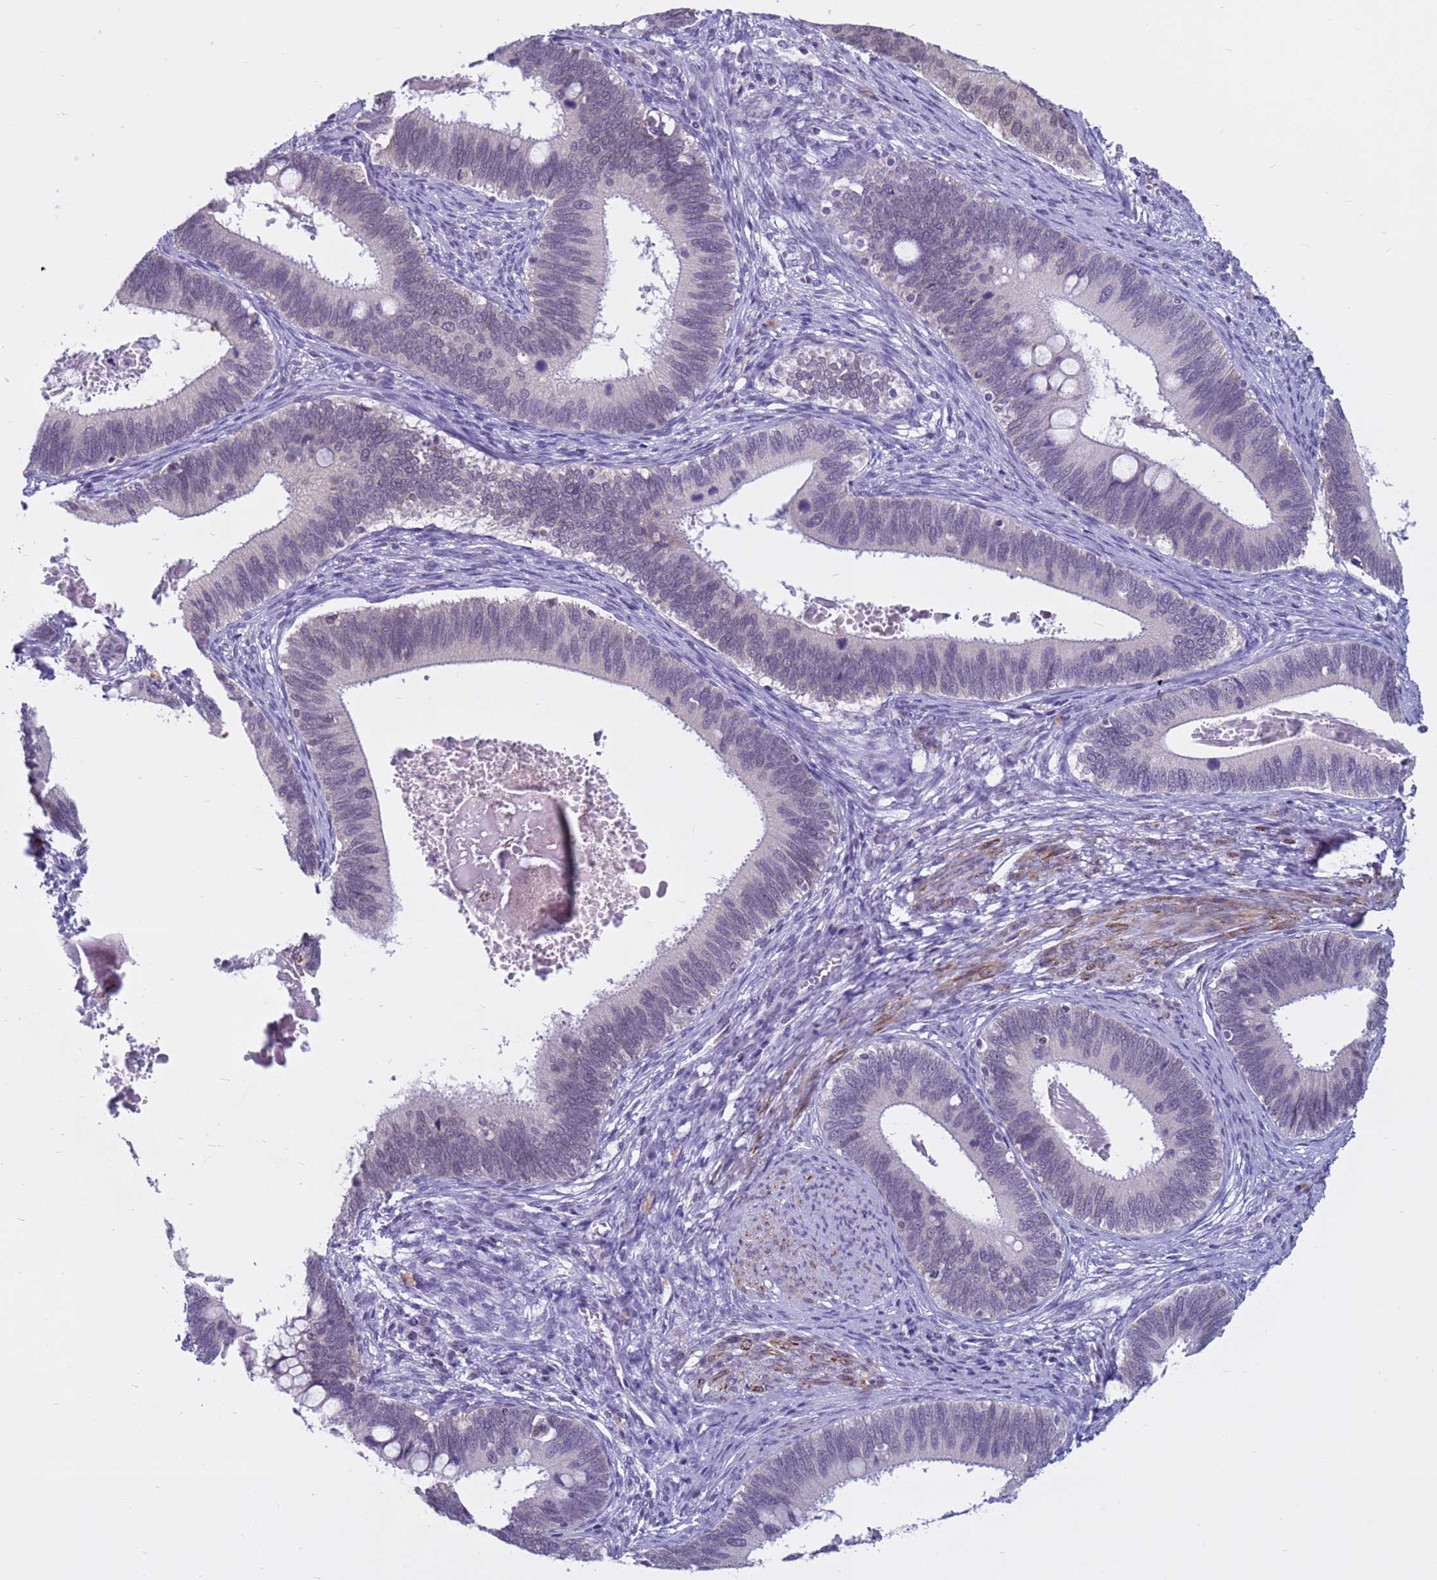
{"staining": {"intensity": "weak", "quantity": "<25%", "location": "cytoplasmic/membranous"}, "tissue": "cervical cancer", "cell_type": "Tumor cells", "image_type": "cancer", "snomed": [{"axis": "morphology", "description": "Adenocarcinoma, NOS"}, {"axis": "topography", "description": "Cervix"}], "caption": "Image shows no protein positivity in tumor cells of adenocarcinoma (cervical) tissue. The staining is performed using DAB (3,3'-diaminobenzidine) brown chromogen with nuclei counter-stained in using hematoxylin.", "gene": "CDK2AP2", "patient": {"sex": "female", "age": 42}}